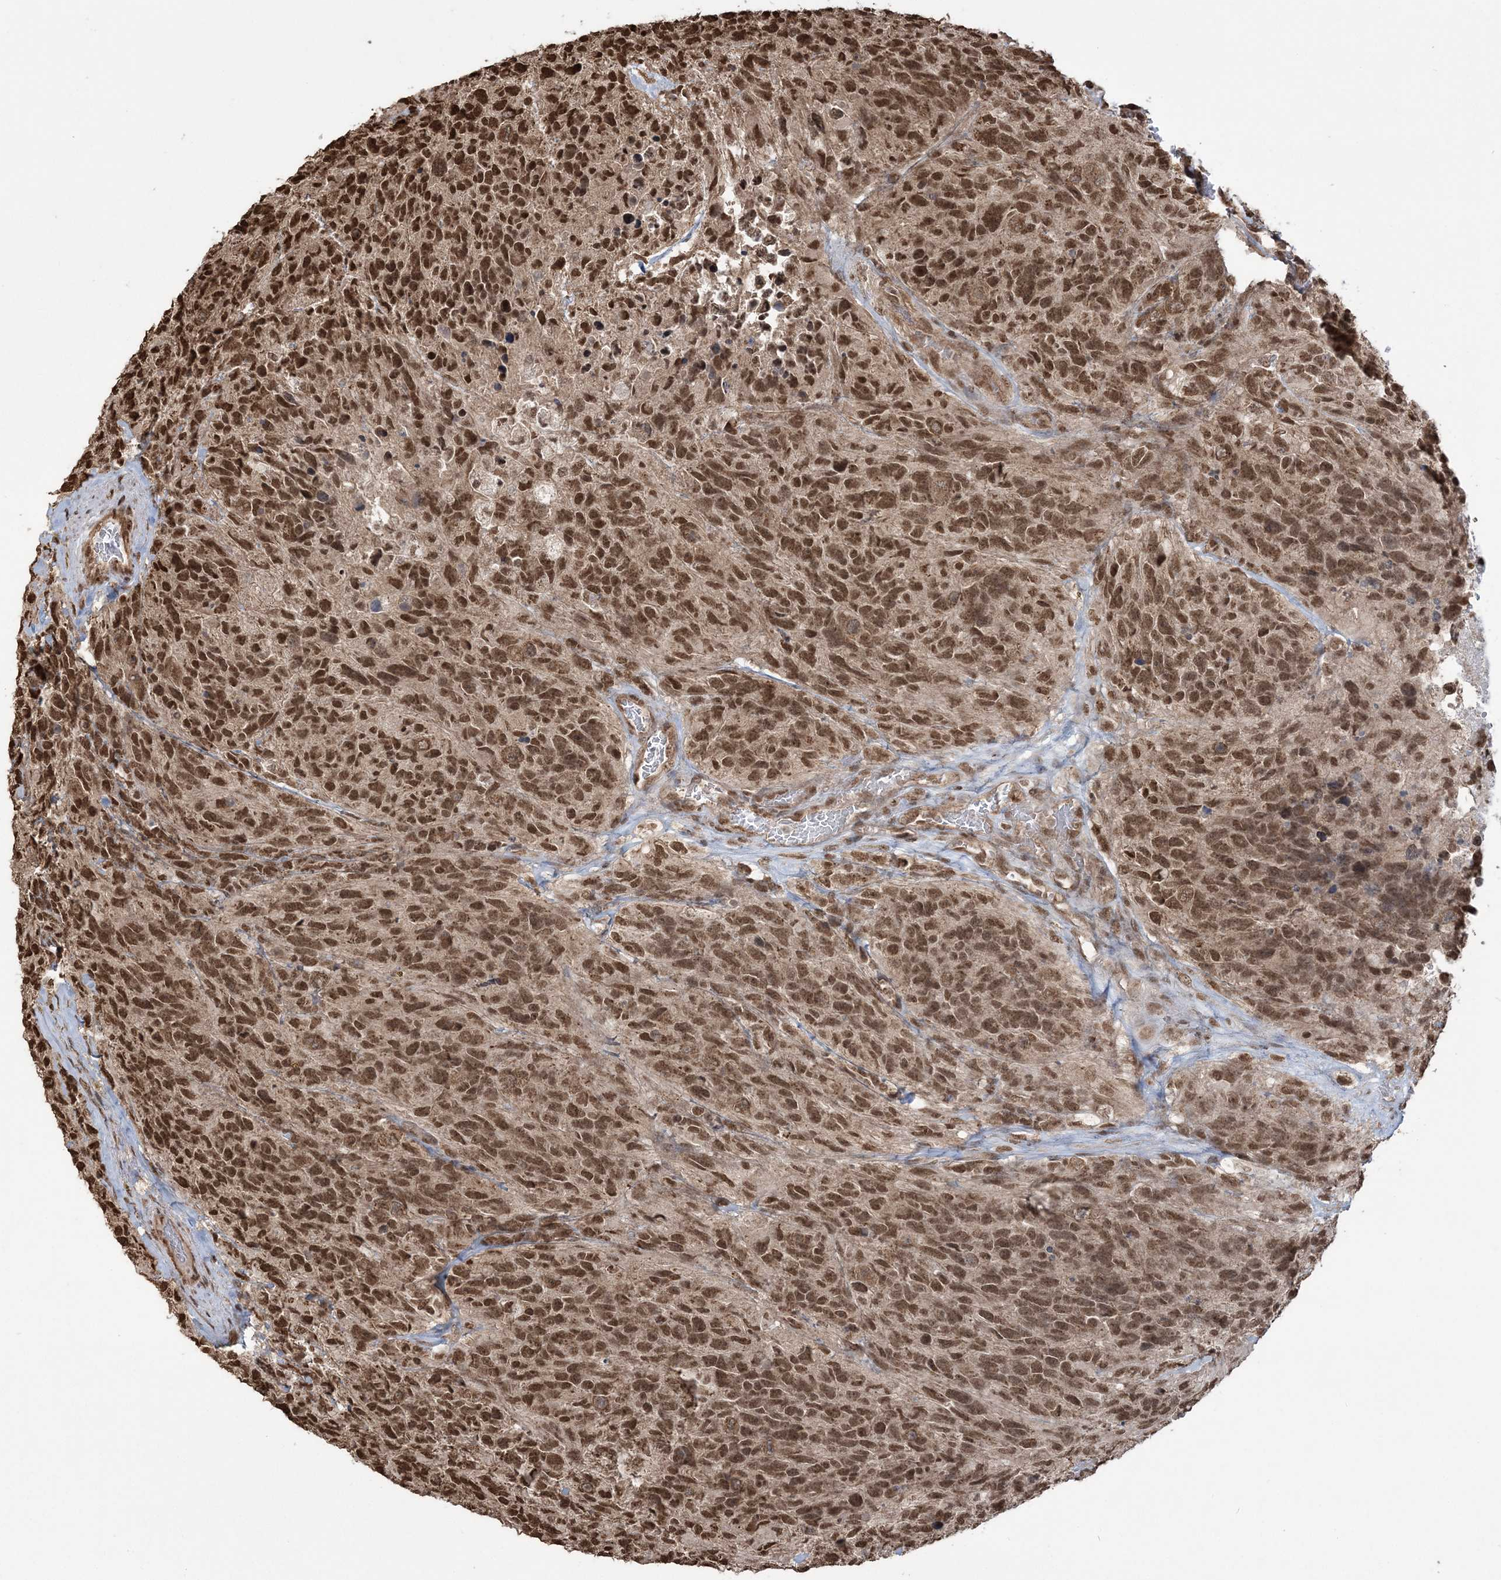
{"staining": {"intensity": "strong", "quantity": ">75%", "location": "nuclear"}, "tissue": "glioma", "cell_type": "Tumor cells", "image_type": "cancer", "snomed": [{"axis": "morphology", "description": "Glioma, malignant, High grade"}, {"axis": "topography", "description": "Brain"}], "caption": "A photomicrograph of human malignant glioma (high-grade) stained for a protein displays strong nuclear brown staining in tumor cells. The staining was performed using DAB, with brown indicating positive protein expression. Nuclei are stained blue with hematoxylin.", "gene": "ZNF839", "patient": {"sex": "male", "age": 69}}